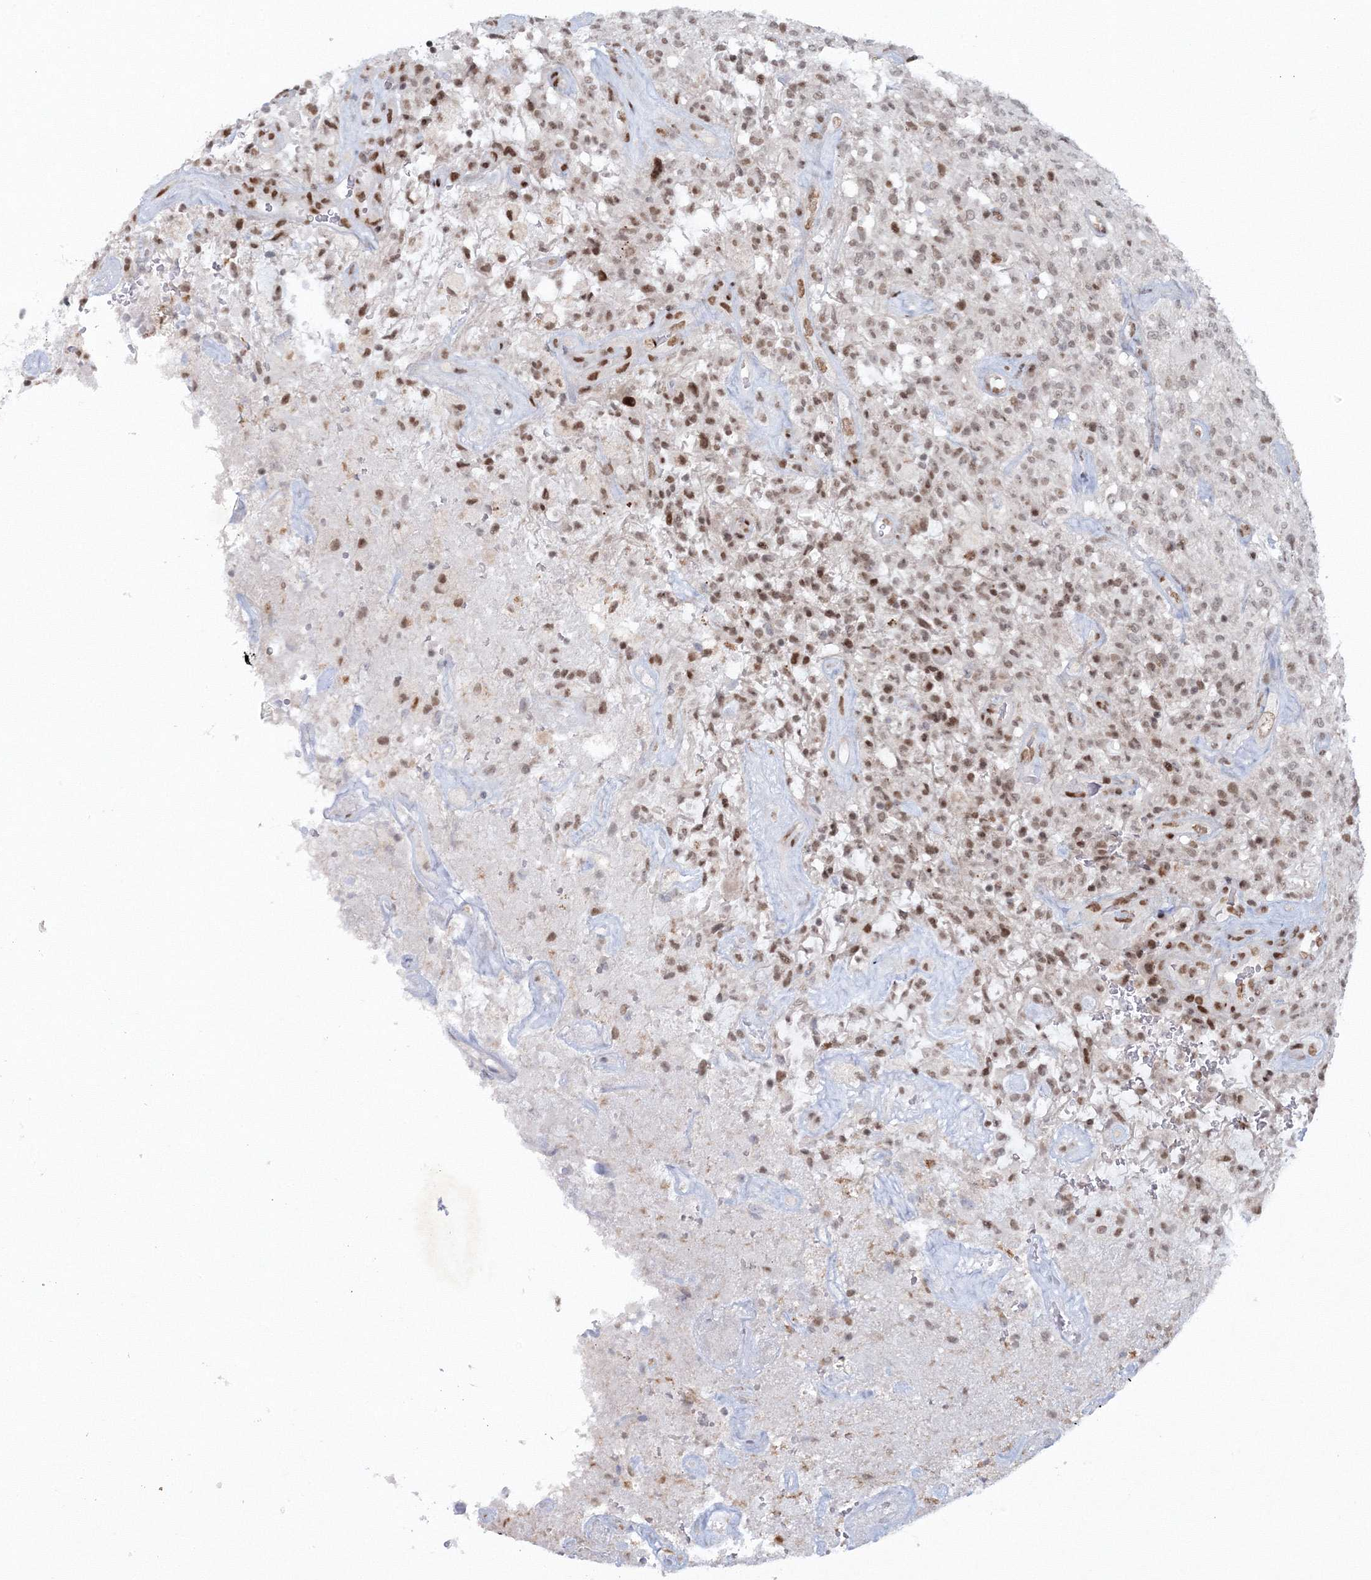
{"staining": {"intensity": "weak", "quantity": ">75%", "location": "nuclear"}, "tissue": "glioma", "cell_type": "Tumor cells", "image_type": "cancer", "snomed": [{"axis": "morphology", "description": "Glioma, malignant, High grade"}, {"axis": "topography", "description": "Brain"}], "caption": "This histopathology image displays immunohistochemistry (IHC) staining of human glioma, with low weak nuclear positivity in about >75% of tumor cells.", "gene": "C3orf33", "patient": {"sex": "female", "age": 57}}